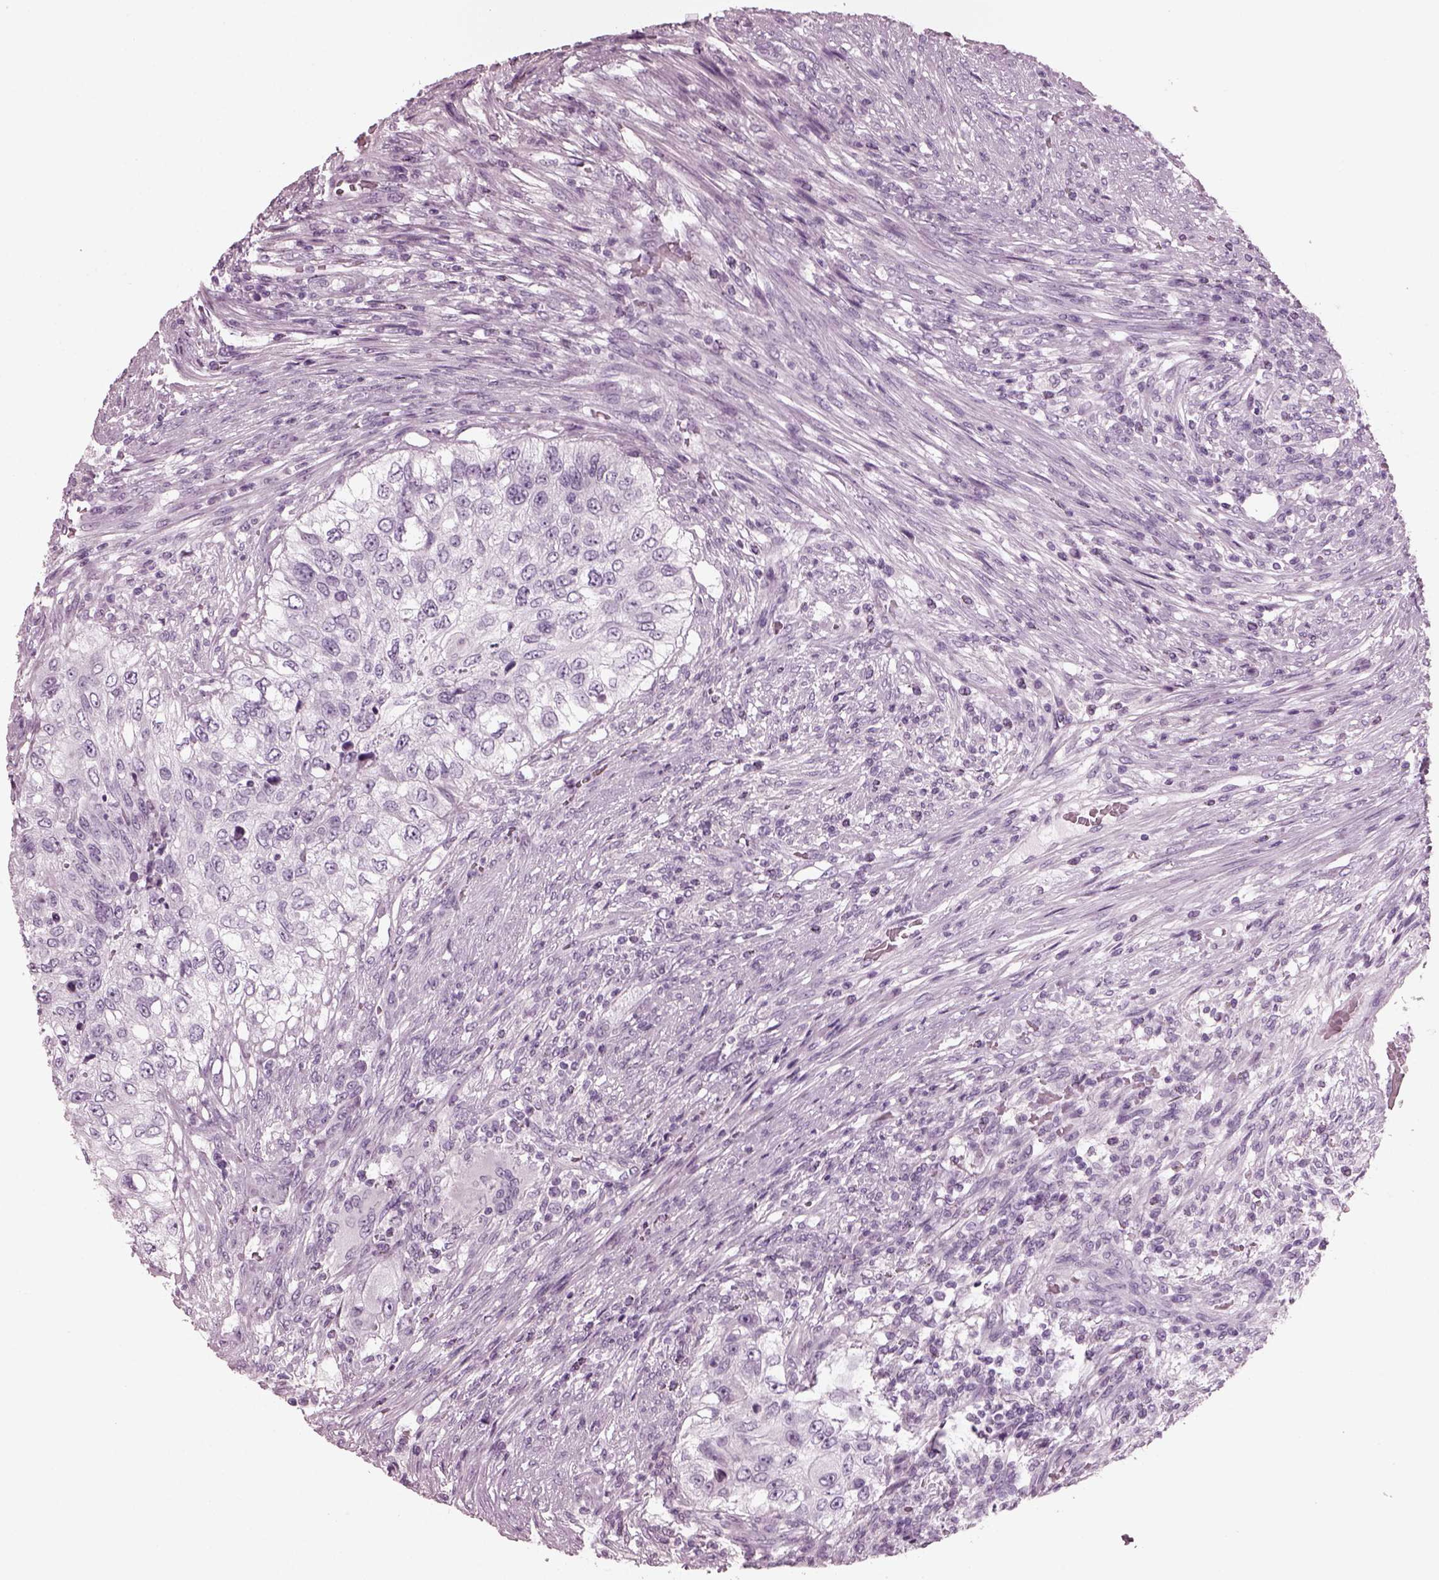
{"staining": {"intensity": "negative", "quantity": "none", "location": "none"}, "tissue": "urothelial cancer", "cell_type": "Tumor cells", "image_type": "cancer", "snomed": [{"axis": "morphology", "description": "Urothelial carcinoma, High grade"}, {"axis": "topography", "description": "Urinary bladder"}], "caption": "Photomicrograph shows no significant protein expression in tumor cells of urothelial carcinoma (high-grade). (Brightfield microscopy of DAB (3,3'-diaminobenzidine) immunohistochemistry (IHC) at high magnification).", "gene": "RCVRN", "patient": {"sex": "female", "age": 60}}